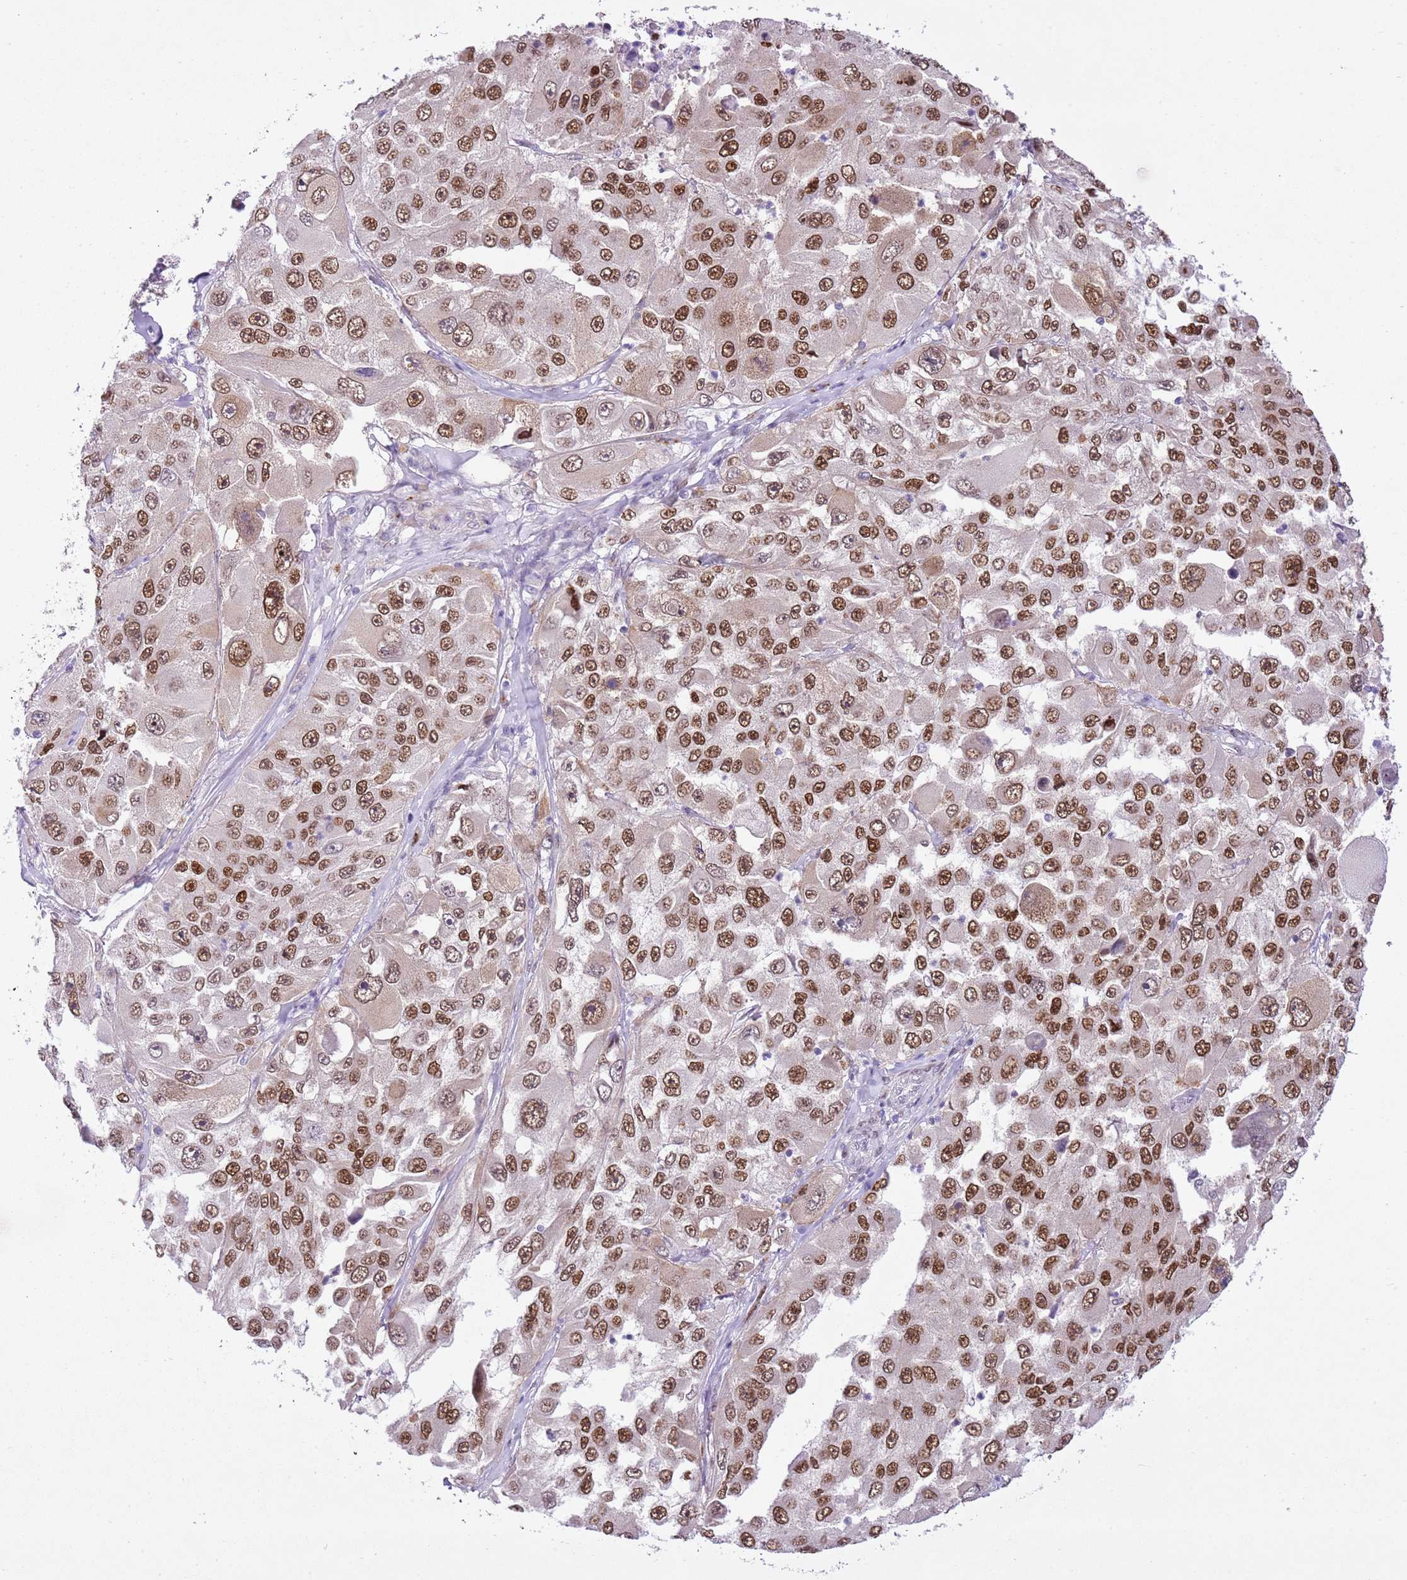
{"staining": {"intensity": "strong", "quantity": ">75%", "location": "nuclear"}, "tissue": "melanoma", "cell_type": "Tumor cells", "image_type": "cancer", "snomed": [{"axis": "morphology", "description": "Malignant melanoma, Metastatic site"}, {"axis": "topography", "description": "Lymph node"}], "caption": "Immunohistochemical staining of human malignant melanoma (metastatic site) reveals high levels of strong nuclear protein expression in approximately >75% of tumor cells.", "gene": "NACC2", "patient": {"sex": "male", "age": 62}}